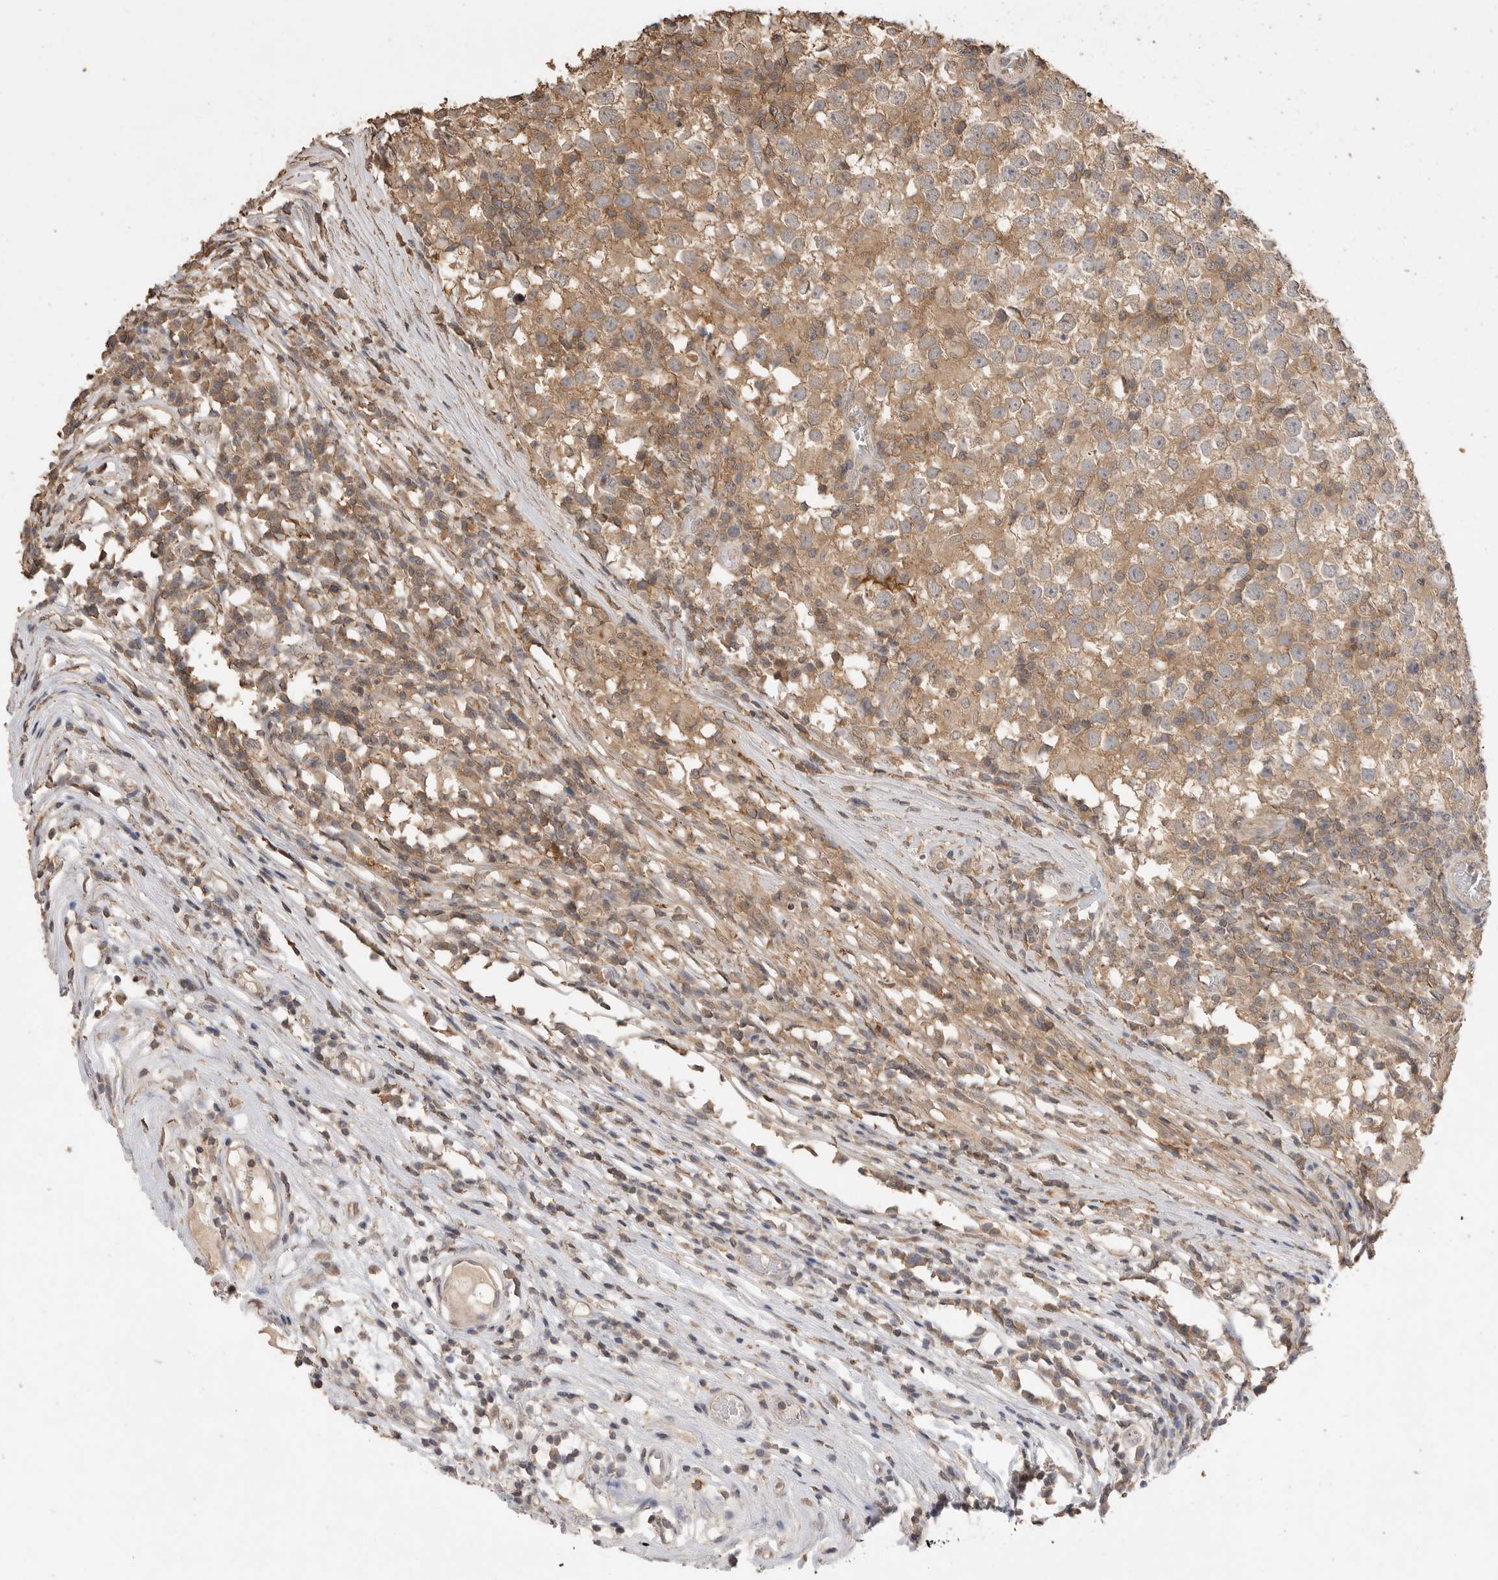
{"staining": {"intensity": "weak", "quantity": ">75%", "location": "cytoplasmic/membranous"}, "tissue": "testis cancer", "cell_type": "Tumor cells", "image_type": "cancer", "snomed": [{"axis": "morphology", "description": "Seminoma, NOS"}, {"axis": "topography", "description": "Testis"}], "caption": "Immunohistochemistry histopathology image of neoplastic tissue: testis seminoma stained using immunohistochemistry (IHC) displays low levels of weak protein expression localized specifically in the cytoplasmic/membranous of tumor cells, appearing as a cytoplasmic/membranous brown color.", "gene": "MAP2K1", "patient": {"sex": "male", "age": 65}}